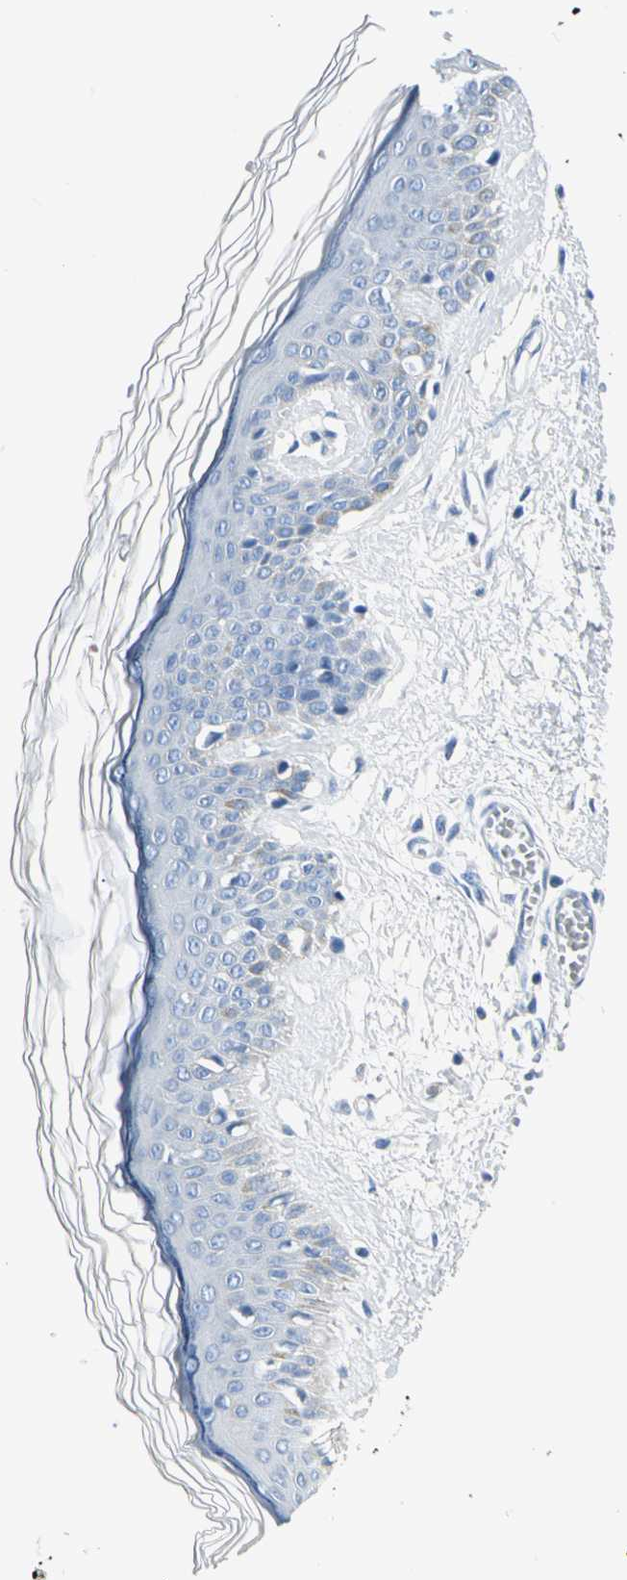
{"staining": {"intensity": "negative", "quantity": "none", "location": "none"}, "tissue": "skin", "cell_type": "Fibroblasts", "image_type": "normal", "snomed": [{"axis": "morphology", "description": "Normal tissue, NOS"}, {"axis": "morphology", "description": "Sarcoma, NOS"}, {"axis": "topography", "description": "Skin"}, {"axis": "topography", "description": "Soft tissue"}], "caption": "Immunohistochemistry of unremarkable skin exhibits no staining in fibroblasts. Nuclei are stained in blue.", "gene": "CA1", "patient": {"sex": "female", "age": 51}}